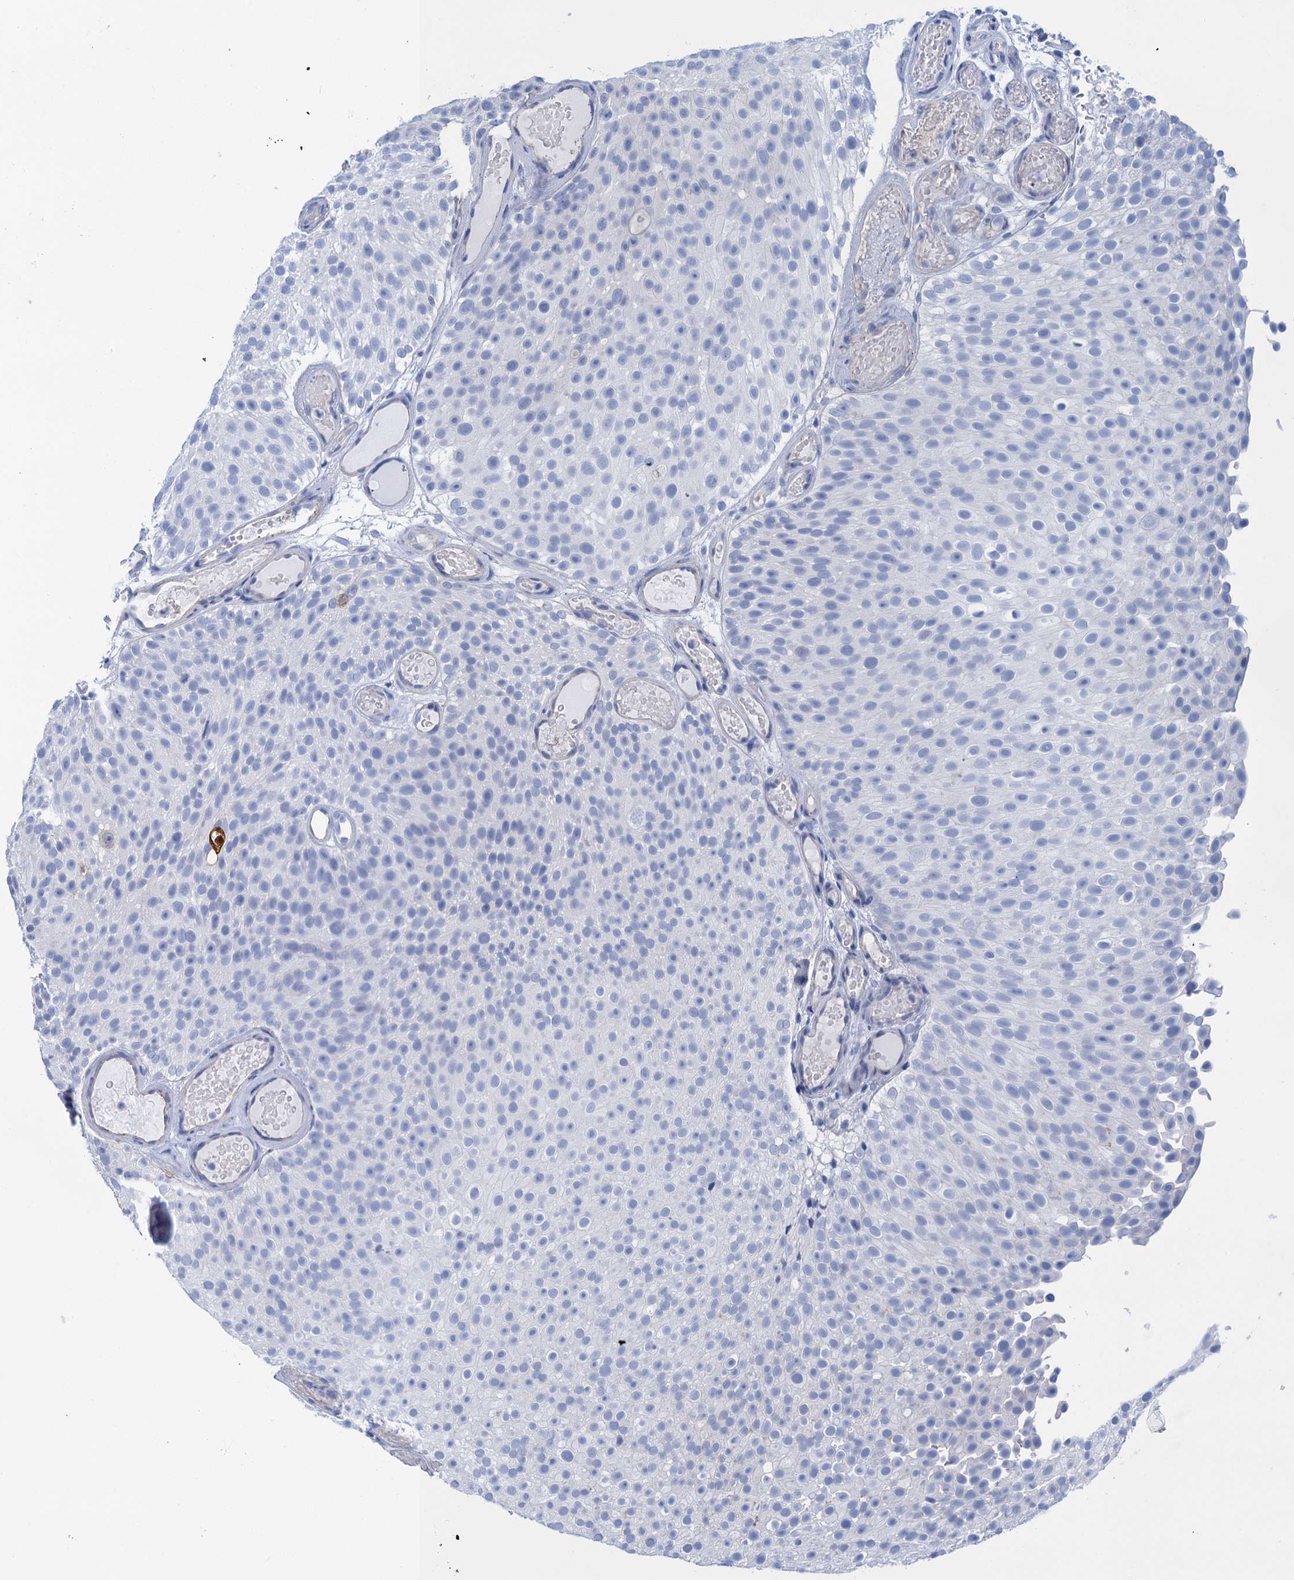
{"staining": {"intensity": "negative", "quantity": "none", "location": "none"}, "tissue": "urothelial cancer", "cell_type": "Tumor cells", "image_type": "cancer", "snomed": [{"axis": "morphology", "description": "Urothelial carcinoma, Low grade"}, {"axis": "topography", "description": "Urinary bladder"}], "caption": "The immunohistochemistry (IHC) photomicrograph has no significant expression in tumor cells of urothelial carcinoma (low-grade) tissue.", "gene": "CALML5", "patient": {"sex": "male", "age": 78}}